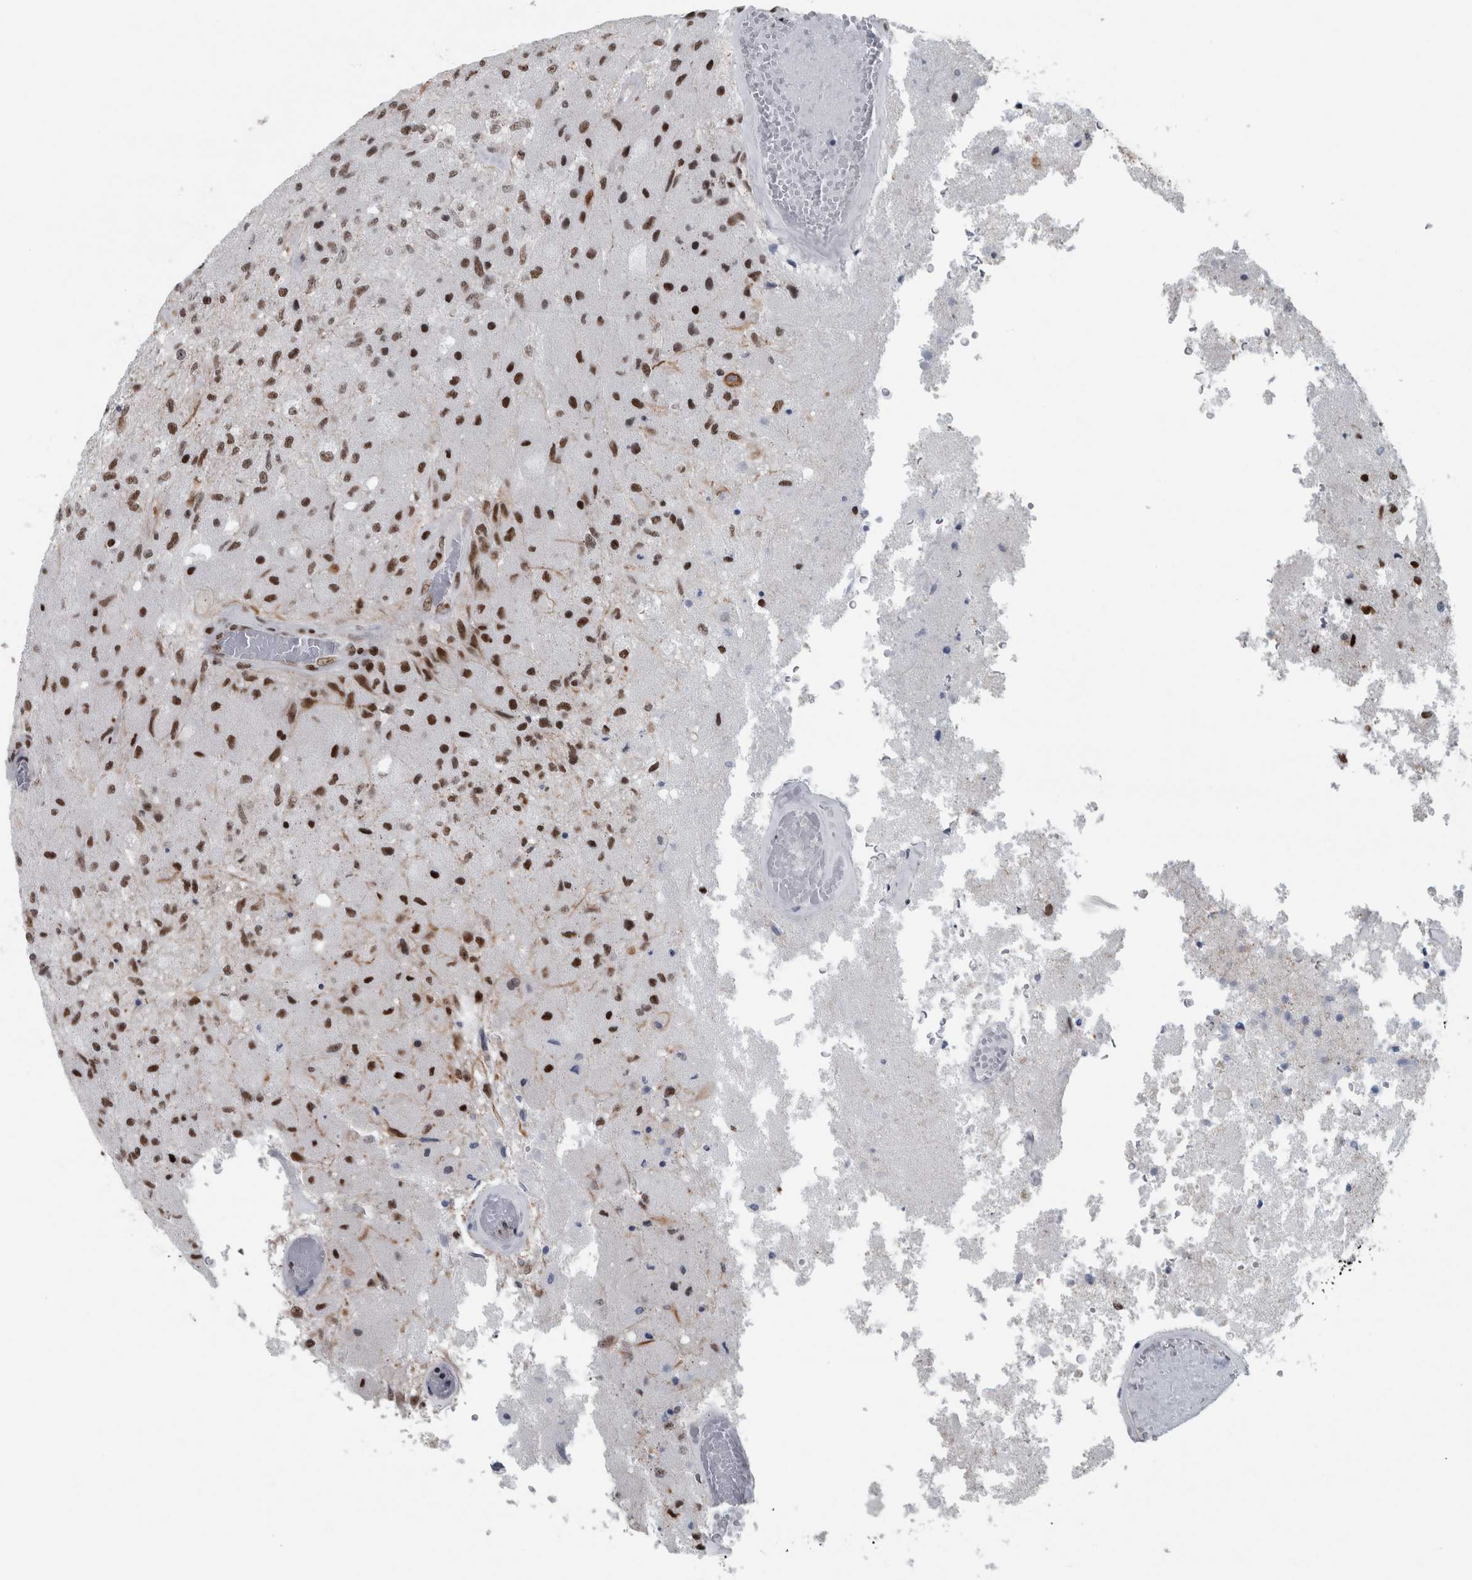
{"staining": {"intensity": "moderate", "quantity": "25%-75%", "location": "nuclear"}, "tissue": "glioma", "cell_type": "Tumor cells", "image_type": "cancer", "snomed": [{"axis": "morphology", "description": "Normal tissue, NOS"}, {"axis": "morphology", "description": "Glioma, malignant, High grade"}, {"axis": "topography", "description": "Cerebral cortex"}], "caption": "Human malignant high-grade glioma stained with a brown dye reveals moderate nuclear positive expression in about 25%-75% of tumor cells.", "gene": "DNMT3A", "patient": {"sex": "male", "age": 77}}